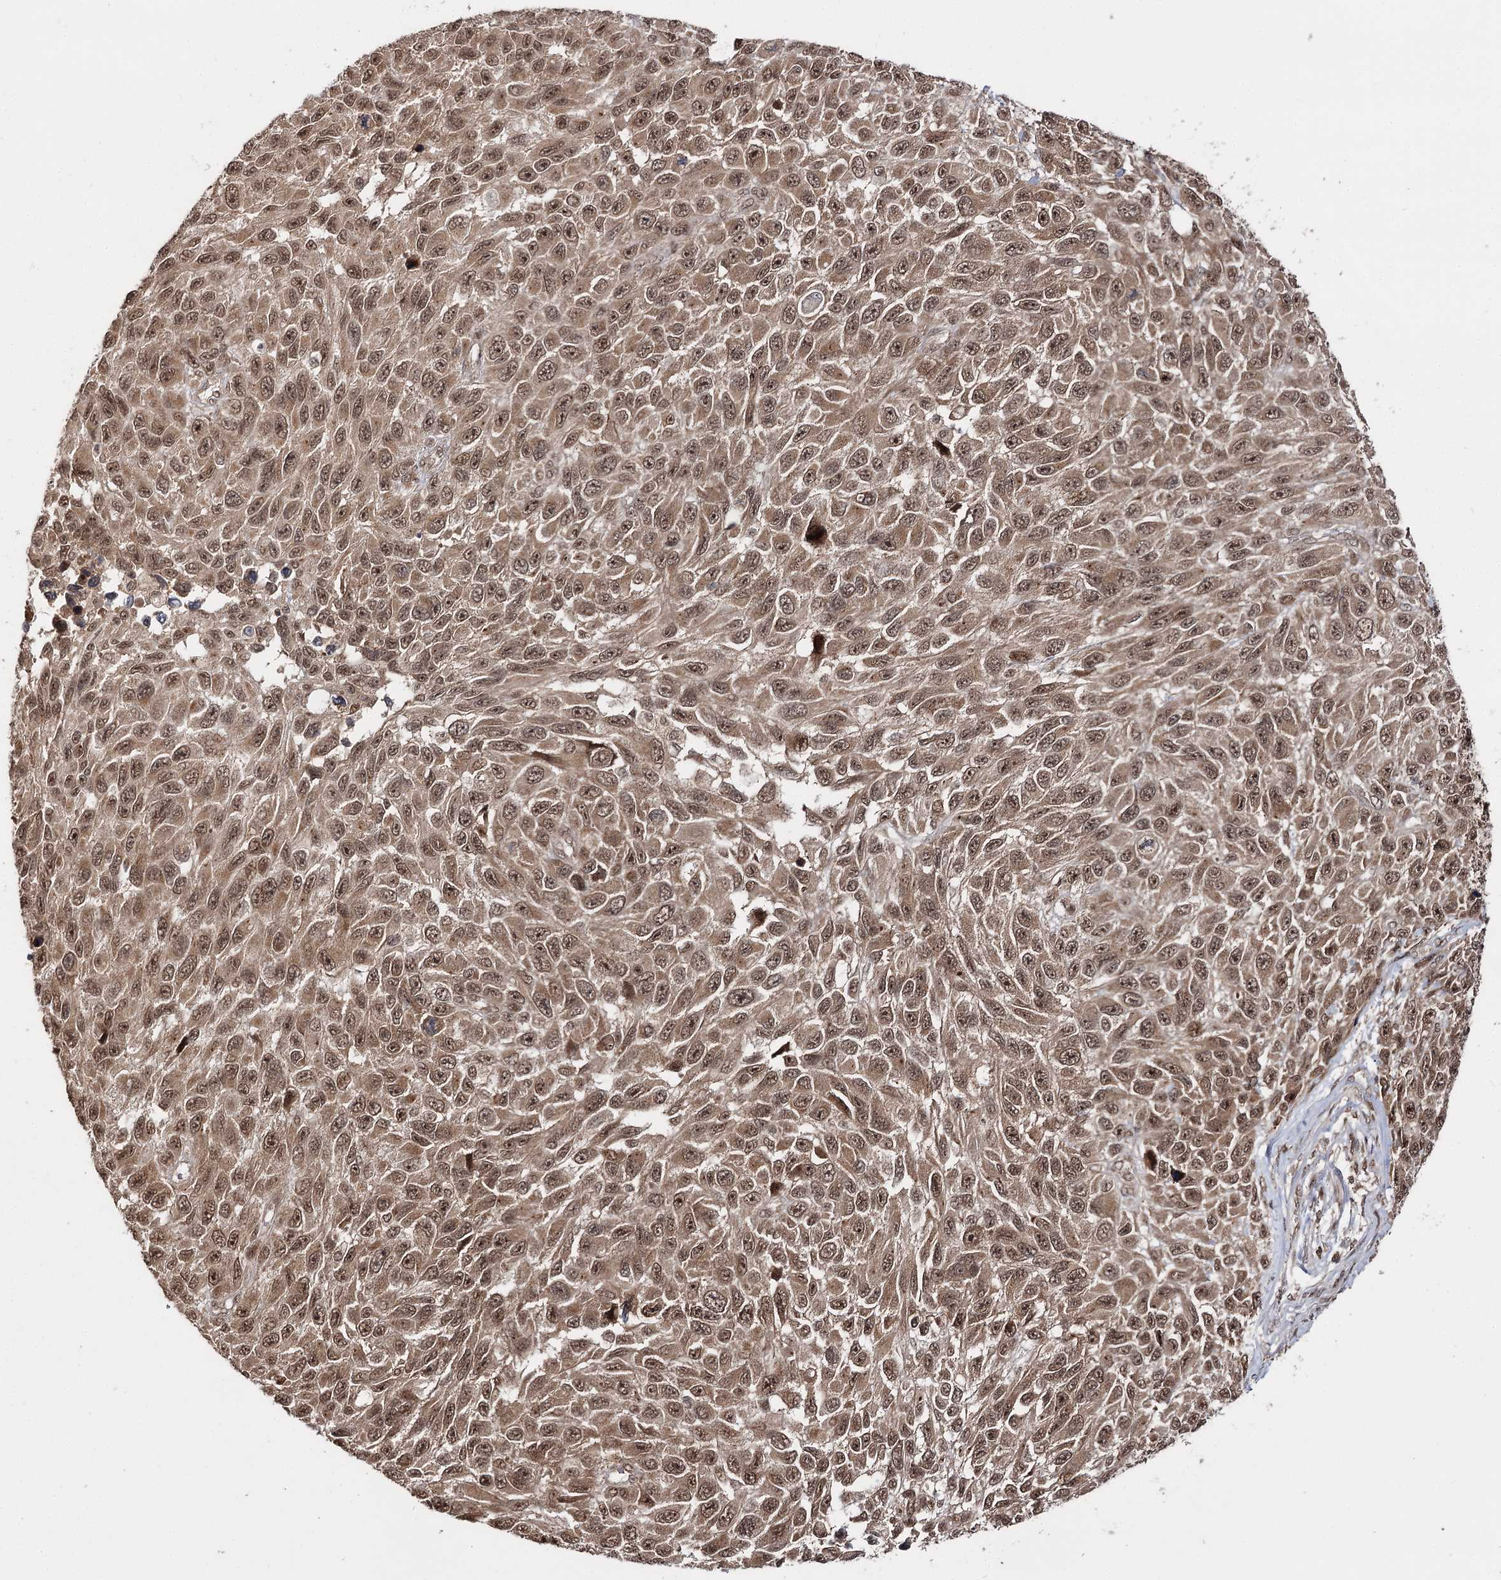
{"staining": {"intensity": "moderate", "quantity": ">75%", "location": "cytoplasmic/membranous,nuclear"}, "tissue": "melanoma", "cell_type": "Tumor cells", "image_type": "cancer", "snomed": [{"axis": "morphology", "description": "Normal tissue, NOS"}, {"axis": "morphology", "description": "Malignant melanoma, NOS"}, {"axis": "topography", "description": "Skin"}], "caption": "Human melanoma stained with a protein marker exhibits moderate staining in tumor cells.", "gene": "FAM53B", "patient": {"sex": "female", "age": 96}}